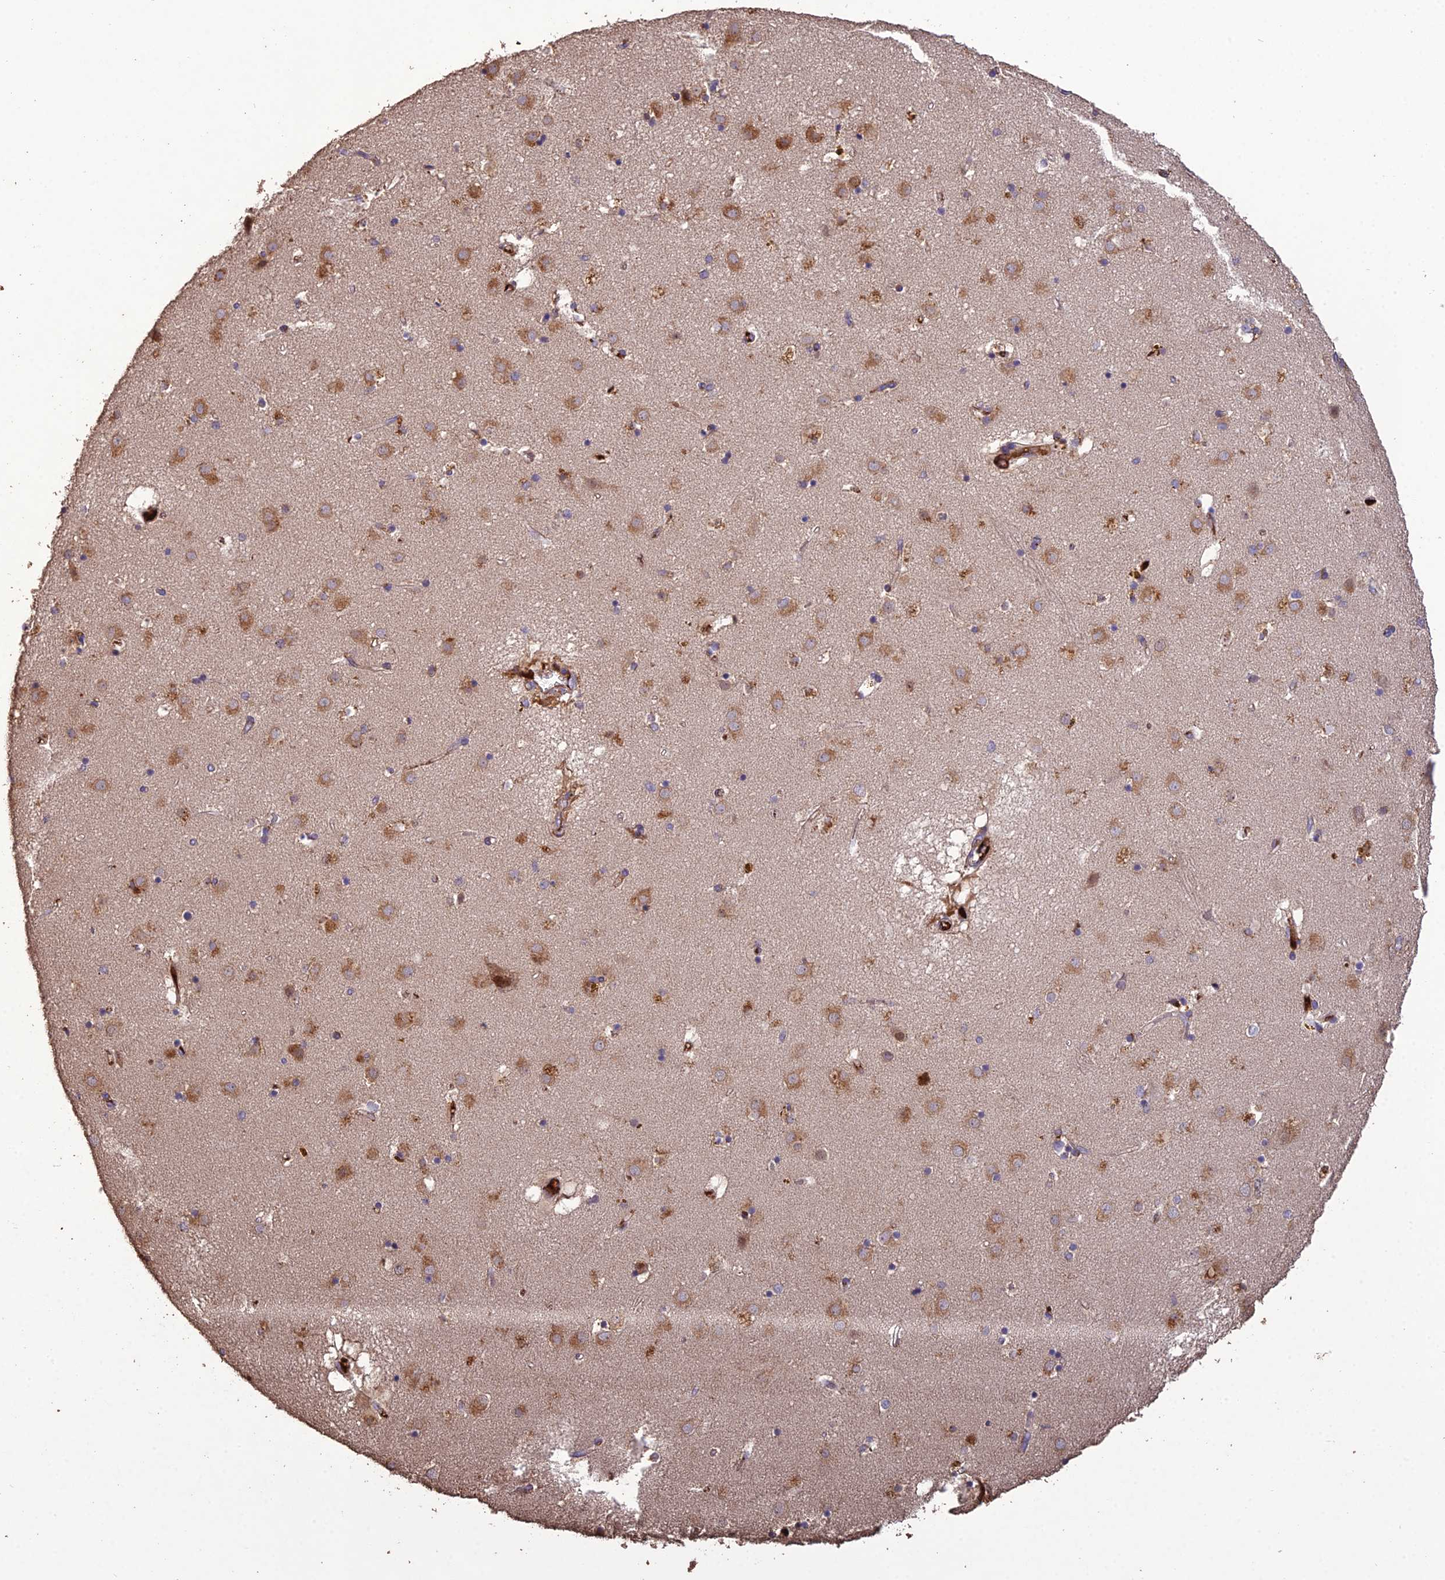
{"staining": {"intensity": "weak", "quantity": "<25%", "location": "cytoplasmic/membranous"}, "tissue": "caudate", "cell_type": "Glial cells", "image_type": "normal", "snomed": [{"axis": "morphology", "description": "Normal tissue, NOS"}, {"axis": "topography", "description": "Lateral ventricle wall"}], "caption": "Glial cells show no significant expression in unremarkable caudate.", "gene": "MIOS", "patient": {"sex": "male", "age": 70}}